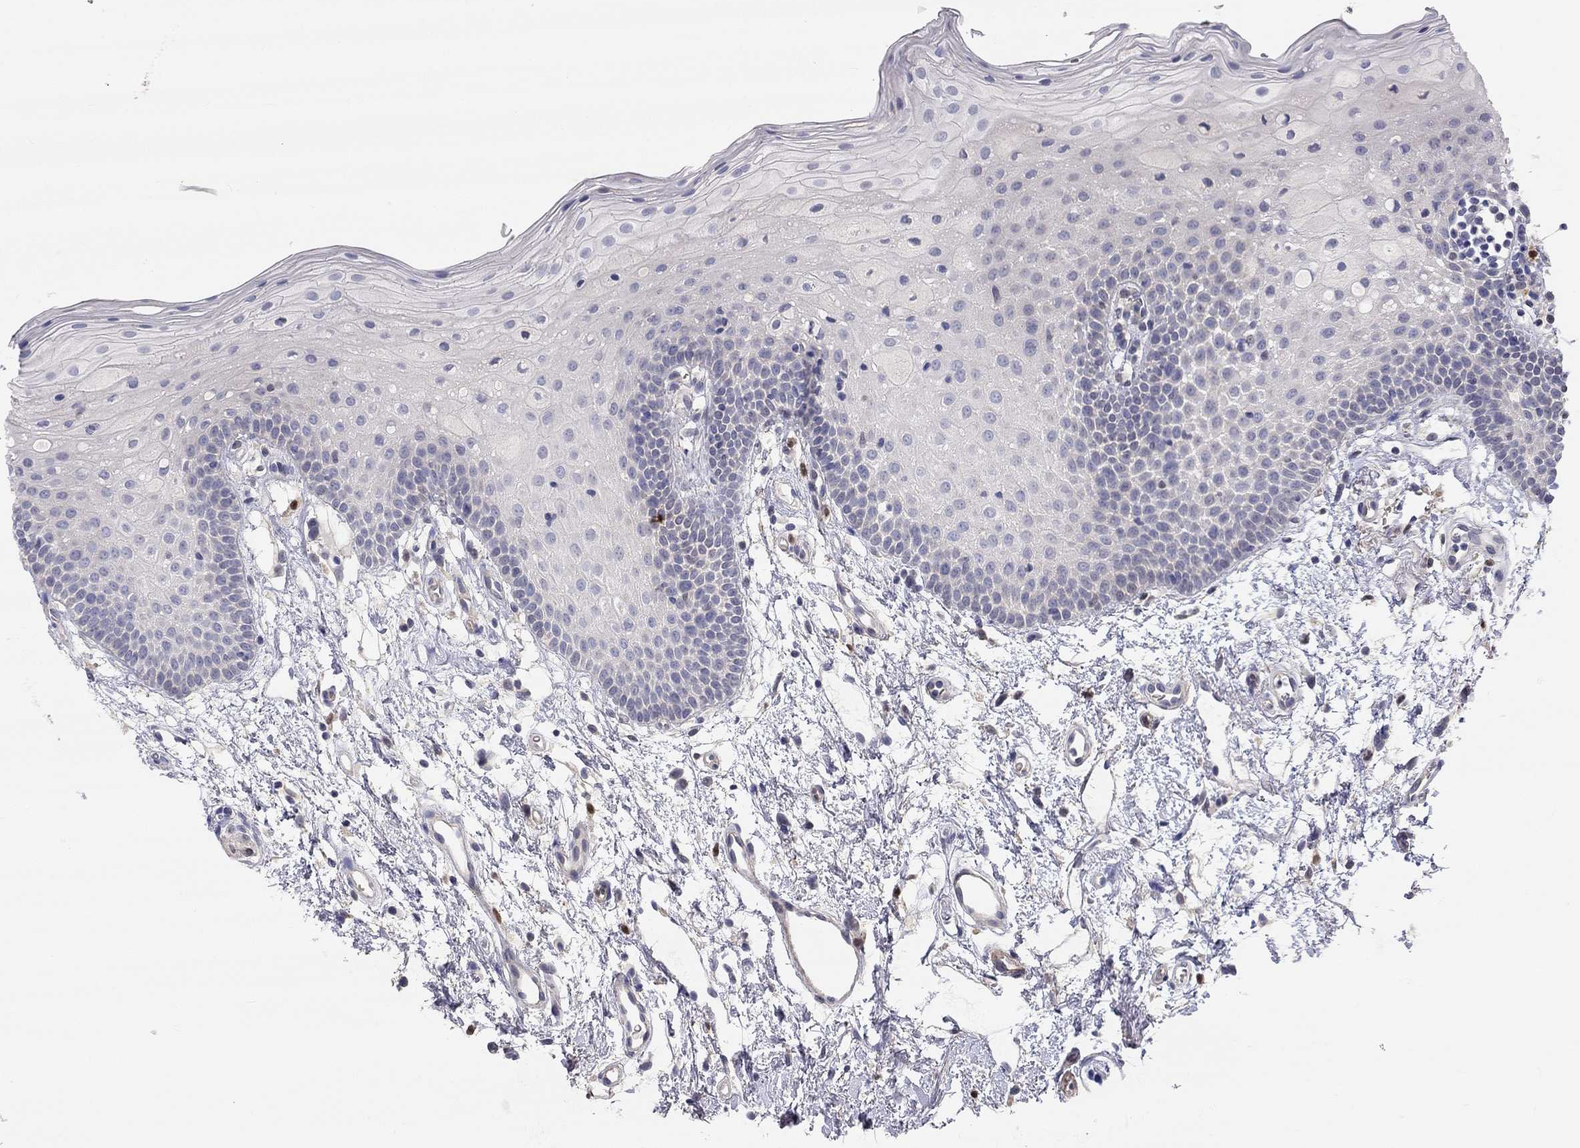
{"staining": {"intensity": "negative", "quantity": "none", "location": "none"}, "tissue": "oral mucosa", "cell_type": "Squamous epithelial cells", "image_type": "normal", "snomed": [{"axis": "morphology", "description": "Normal tissue, NOS"}, {"axis": "topography", "description": "Oral tissue"}, {"axis": "topography", "description": "Tounge, NOS"}], "caption": "DAB (3,3'-diaminobenzidine) immunohistochemical staining of normal oral mucosa shows no significant positivity in squamous epithelial cells.", "gene": "PAPSS2", "patient": {"sex": "female", "age": 83}}